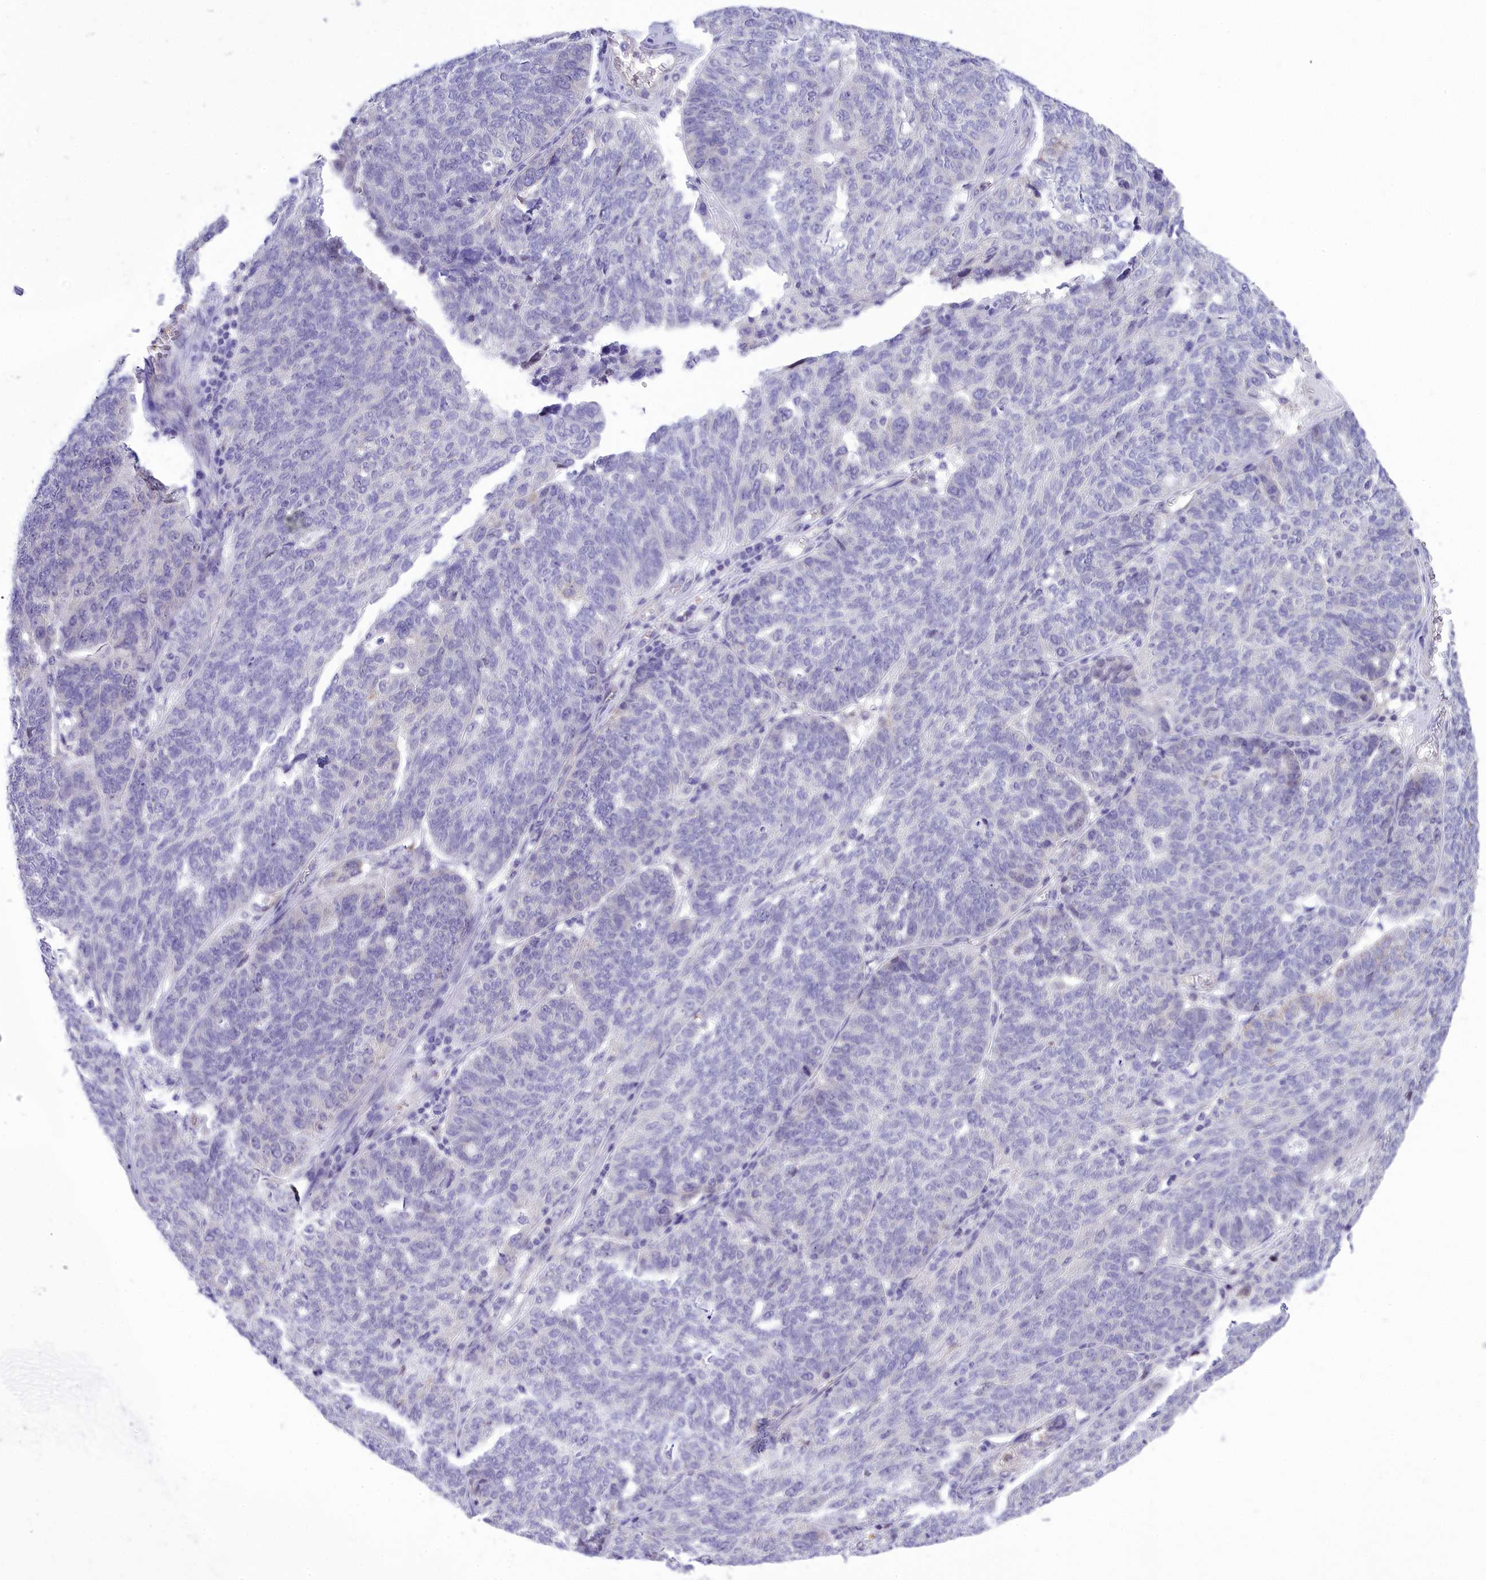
{"staining": {"intensity": "negative", "quantity": "none", "location": "none"}, "tissue": "ovarian cancer", "cell_type": "Tumor cells", "image_type": "cancer", "snomed": [{"axis": "morphology", "description": "Cystadenocarcinoma, serous, NOS"}, {"axis": "topography", "description": "Ovary"}], "caption": "The image demonstrates no significant staining in tumor cells of ovarian cancer.", "gene": "DCAF16", "patient": {"sex": "female", "age": 59}}